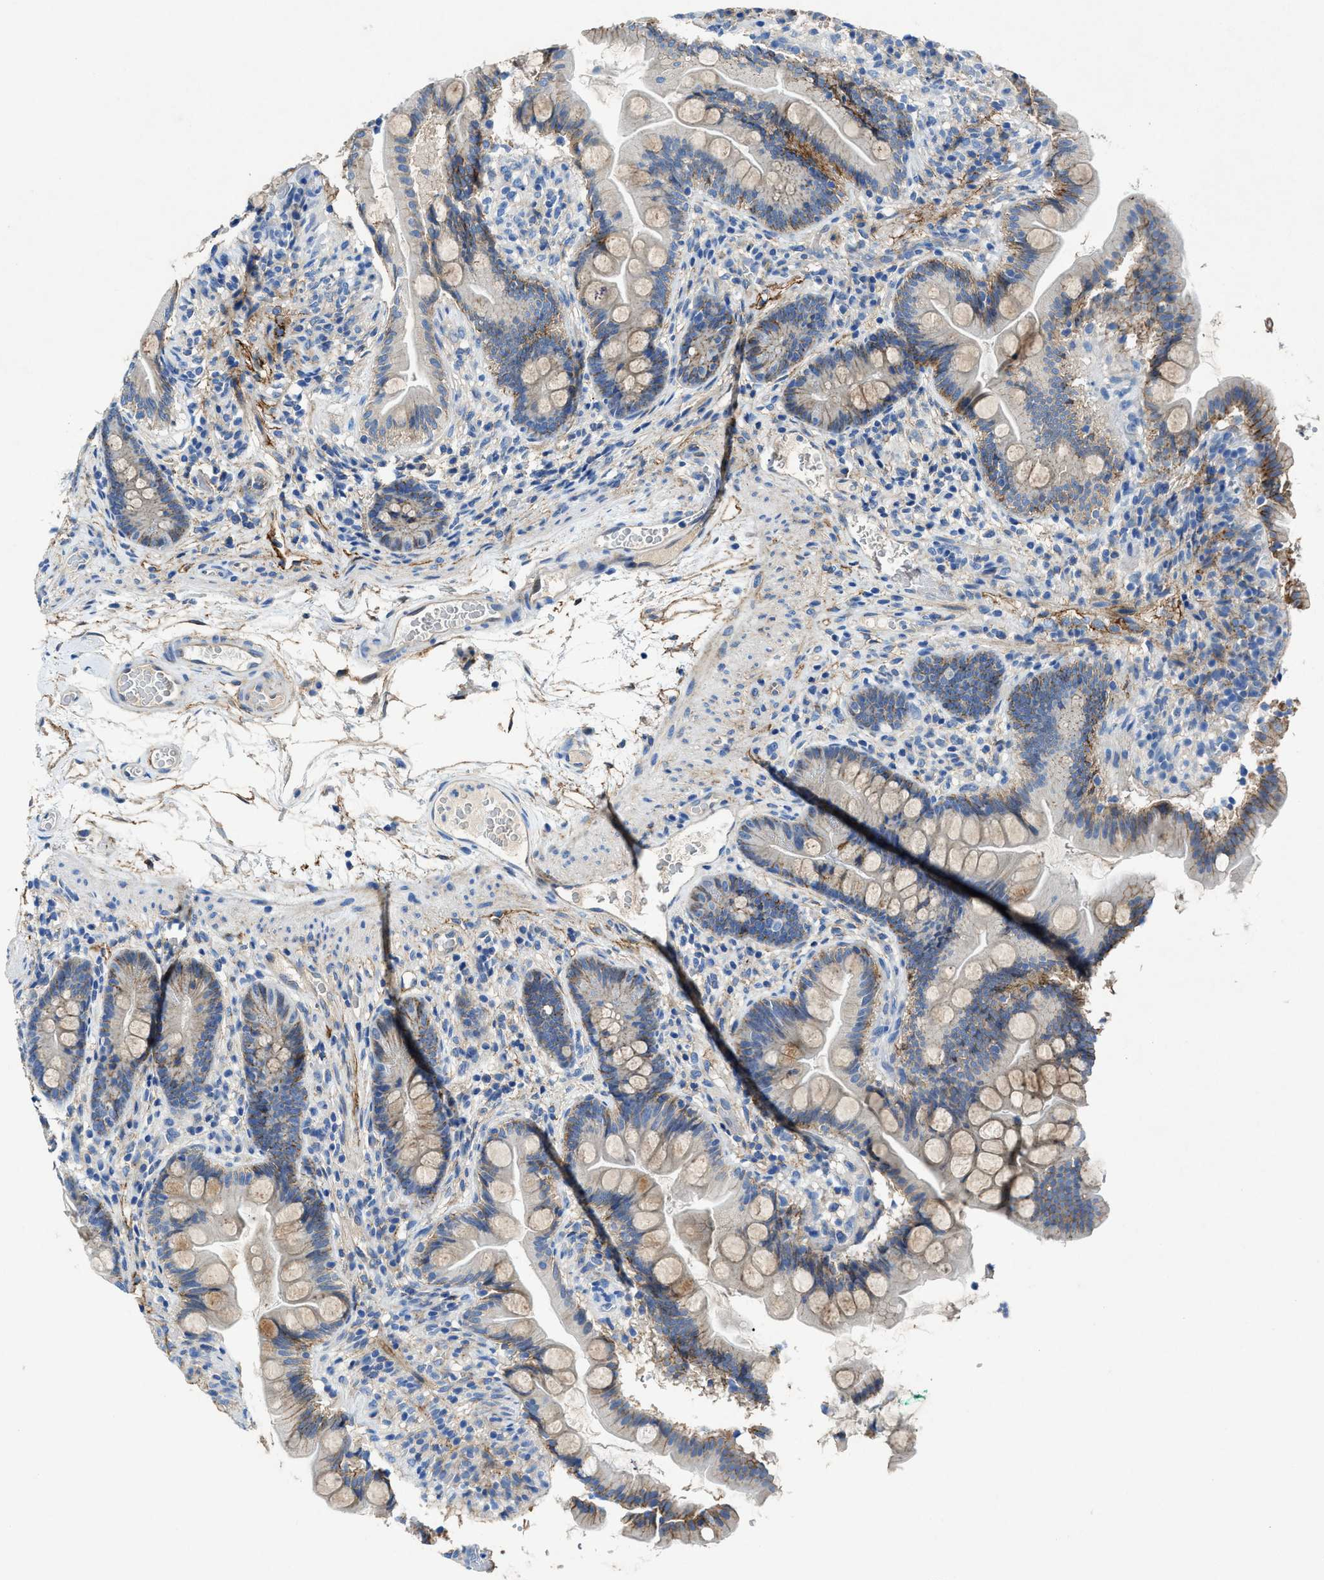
{"staining": {"intensity": "moderate", "quantity": "<25%", "location": "cytoplasmic/membranous"}, "tissue": "small intestine", "cell_type": "Glandular cells", "image_type": "normal", "snomed": [{"axis": "morphology", "description": "Normal tissue, NOS"}, {"axis": "topography", "description": "Small intestine"}], "caption": "Immunohistochemistry (IHC) (DAB) staining of unremarkable human small intestine exhibits moderate cytoplasmic/membranous protein staining in about <25% of glandular cells.", "gene": "PTGFRN", "patient": {"sex": "female", "age": 56}}